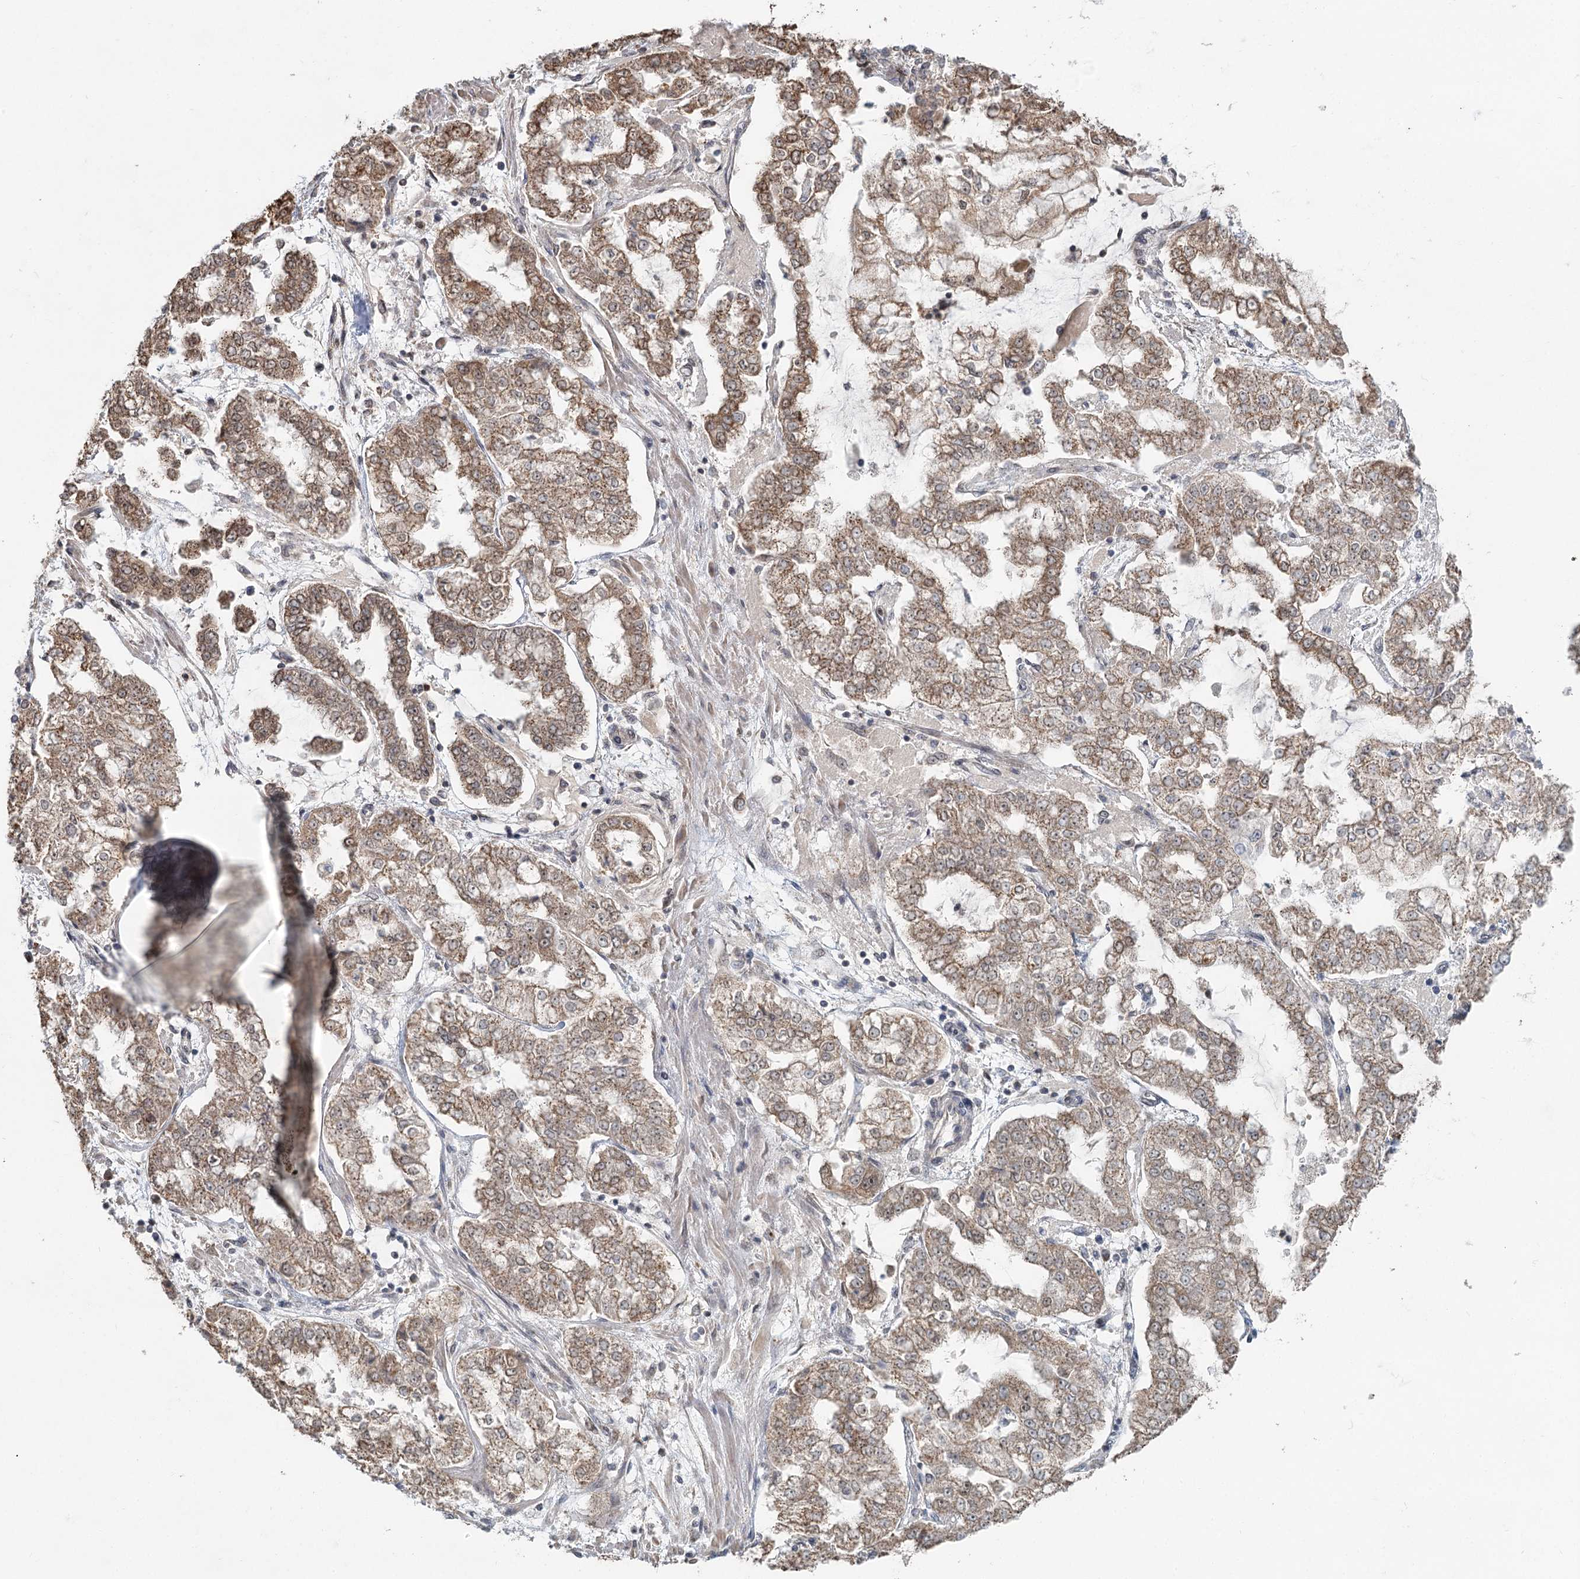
{"staining": {"intensity": "moderate", "quantity": ">75%", "location": "cytoplasmic/membranous"}, "tissue": "stomach cancer", "cell_type": "Tumor cells", "image_type": "cancer", "snomed": [{"axis": "morphology", "description": "Adenocarcinoma, NOS"}, {"axis": "topography", "description": "Stomach"}], "caption": "This histopathology image shows immunohistochemistry staining of human stomach adenocarcinoma, with medium moderate cytoplasmic/membranous expression in approximately >75% of tumor cells.", "gene": "GPALPP1", "patient": {"sex": "male", "age": 76}}